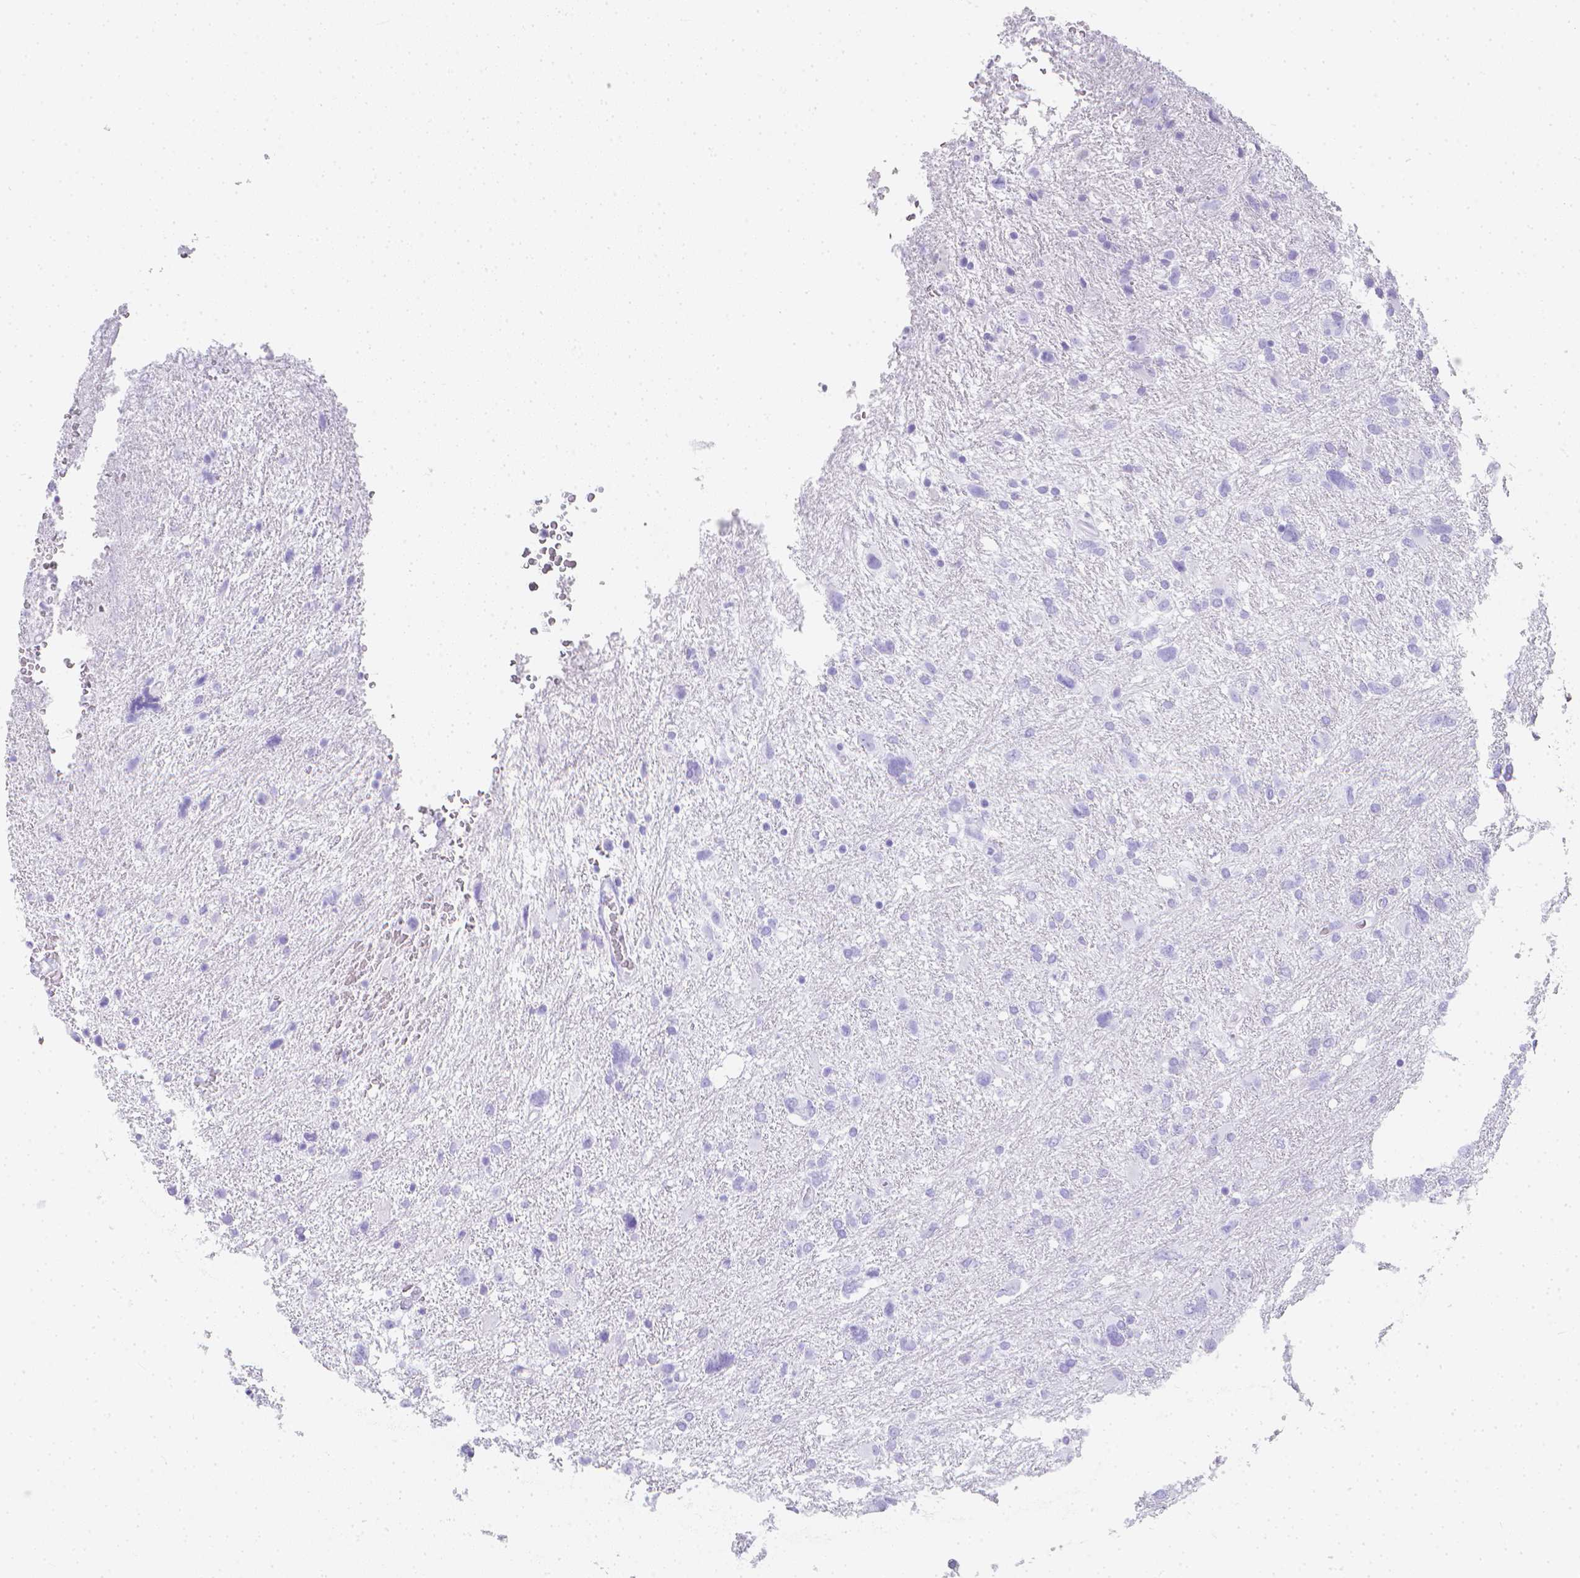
{"staining": {"intensity": "negative", "quantity": "none", "location": "none"}, "tissue": "glioma", "cell_type": "Tumor cells", "image_type": "cancer", "snomed": [{"axis": "morphology", "description": "Glioma, malignant, High grade"}, {"axis": "topography", "description": "Brain"}], "caption": "The photomicrograph exhibits no significant positivity in tumor cells of glioma.", "gene": "LGALS4", "patient": {"sex": "male", "age": 61}}